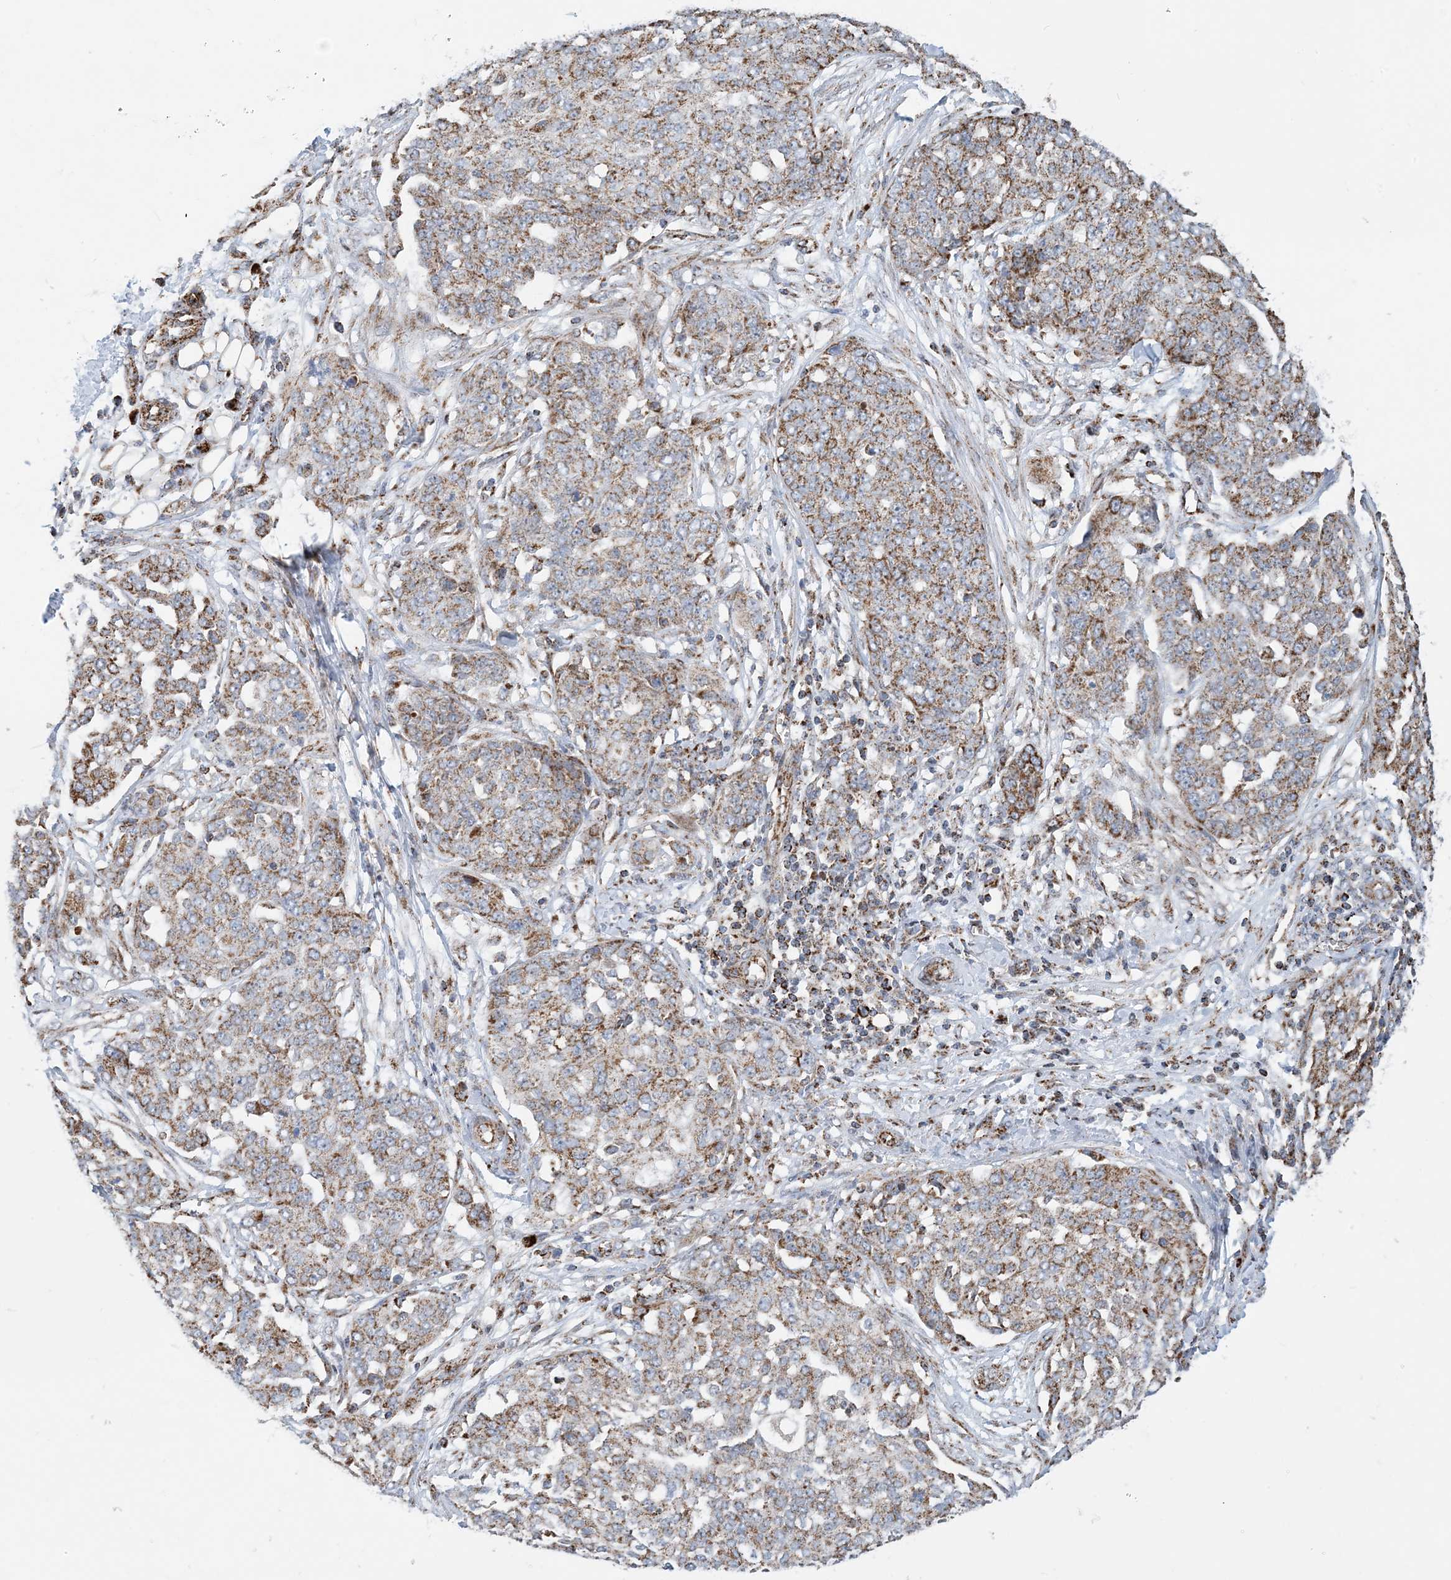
{"staining": {"intensity": "moderate", "quantity": ">75%", "location": "cytoplasmic/membranous"}, "tissue": "ovarian cancer", "cell_type": "Tumor cells", "image_type": "cancer", "snomed": [{"axis": "morphology", "description": "Cystadenocarcinoma, serous, NOS"}, {"axis": "topography", "description": "Soft tissue"}, {"axis": "topography", "description": "Ovary"}], "caption": "Tumor cells exhibit medium levels of moderate cytoplasmic/membranous staining in about >75% of cells in serous cystadenocarcinoma (ovarian).", "gene": "PCDHGA1", "patient": {"sex": "female", "age": 57}}